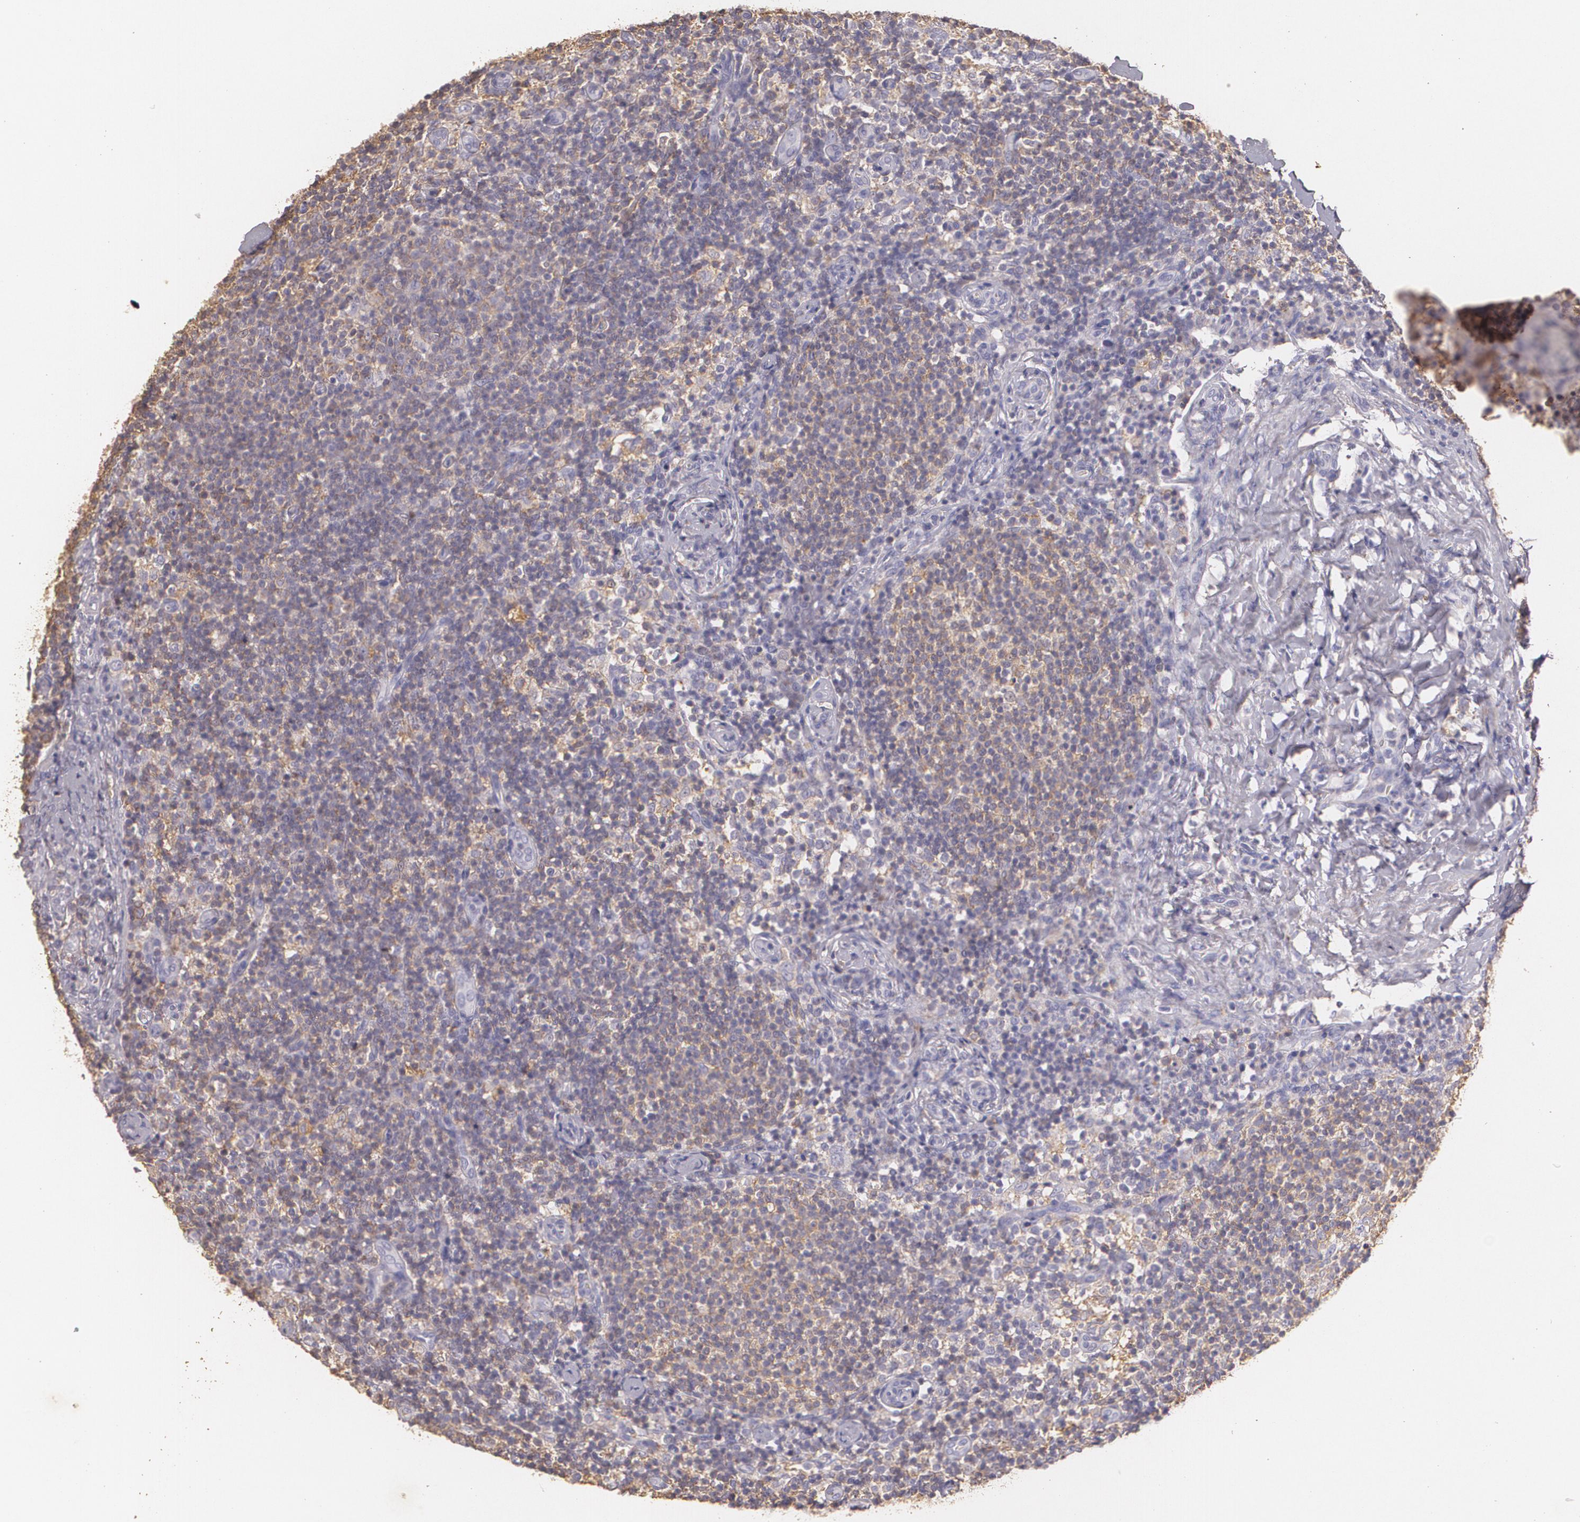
{"staining": {"intensity": "weak", "quantity": ">75%", "location": "cytoplasmic/membranous"}, "tissue": "lymph node", "cell_type": "Germinal center cells", "image_type": "normal", "snomed": [{"axis": "morphology", "description": "Normal tissue, NOS"}, {"axis": "morphology", "description": "Inflammation, NOS"}, {"axis": "topography", "description": "Lymph node"}], "caption": "A histopathology image showing weak cytoplasmic/membranous staining in approximately >75% of germinal center cells in unremarkable lymph node, as visualized by brown immunohistochemical staining.", "gene": "TGFBR1", "patient": {"sex": "male", "age": 46}}